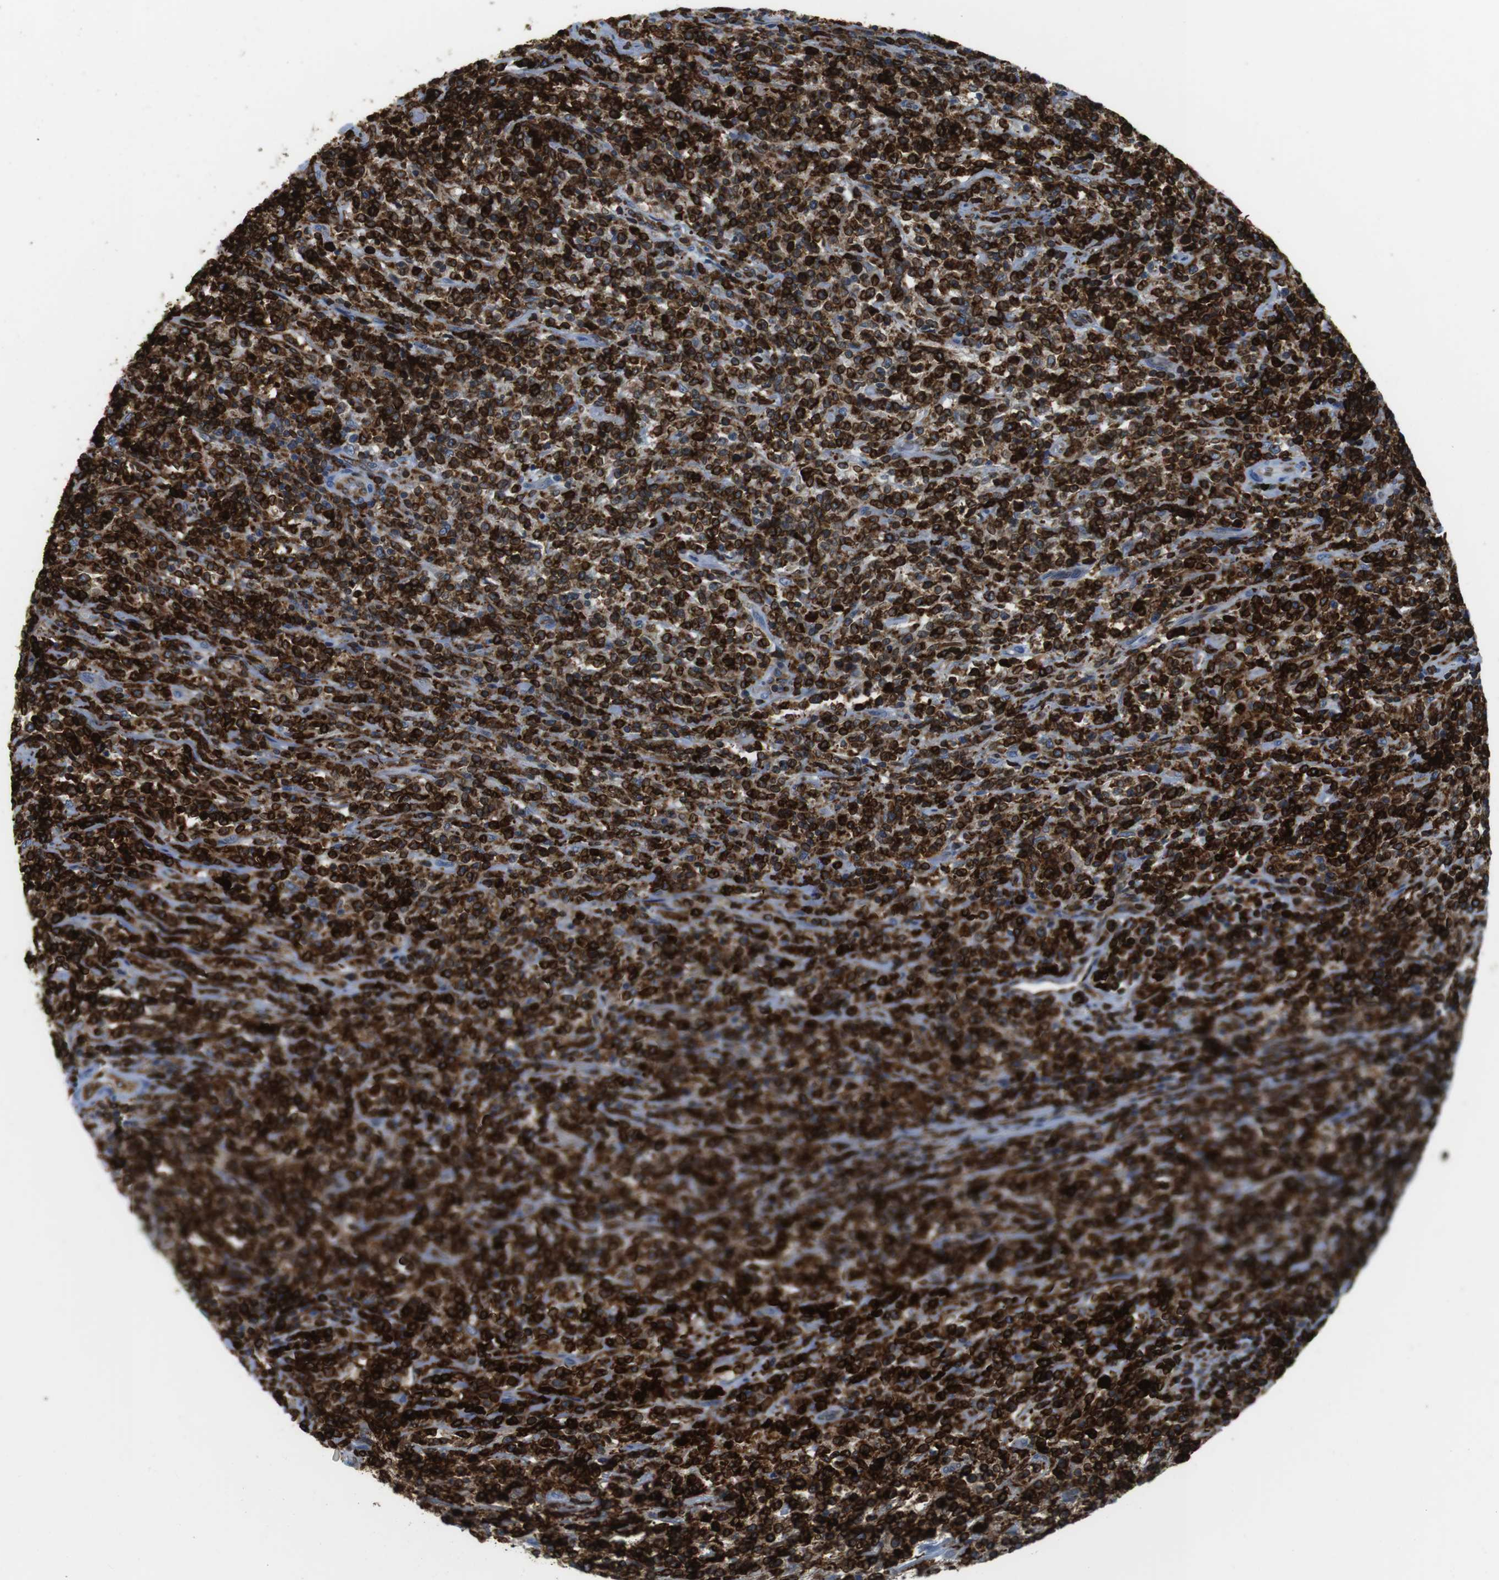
{"staining": {"intensity": "strong", "quantity": "25%-75%", "location": "cytoplasmic/membranous"}, "tissue": "lymphoma", "cell_type": "Tumor cells", "image_type": "cancer", "snomed": [{"axis": "morphology", "description": "Malignant lymphoma, non-Hodgkin's type, High grade"}, {"axis": "topography", "description": "Soft tissue"}], "caption": "Tumor cells exhibit strong cytoplasmic/membranous positivity in approximately 25%-75% of cells in high-grade malignant lymphoma, non-Hodgkin's type. (DAB = brown stain, brightfield microscopy at high magnification).", "gene": "CIITA", "patient": {"sex": "male", "age": 18}}